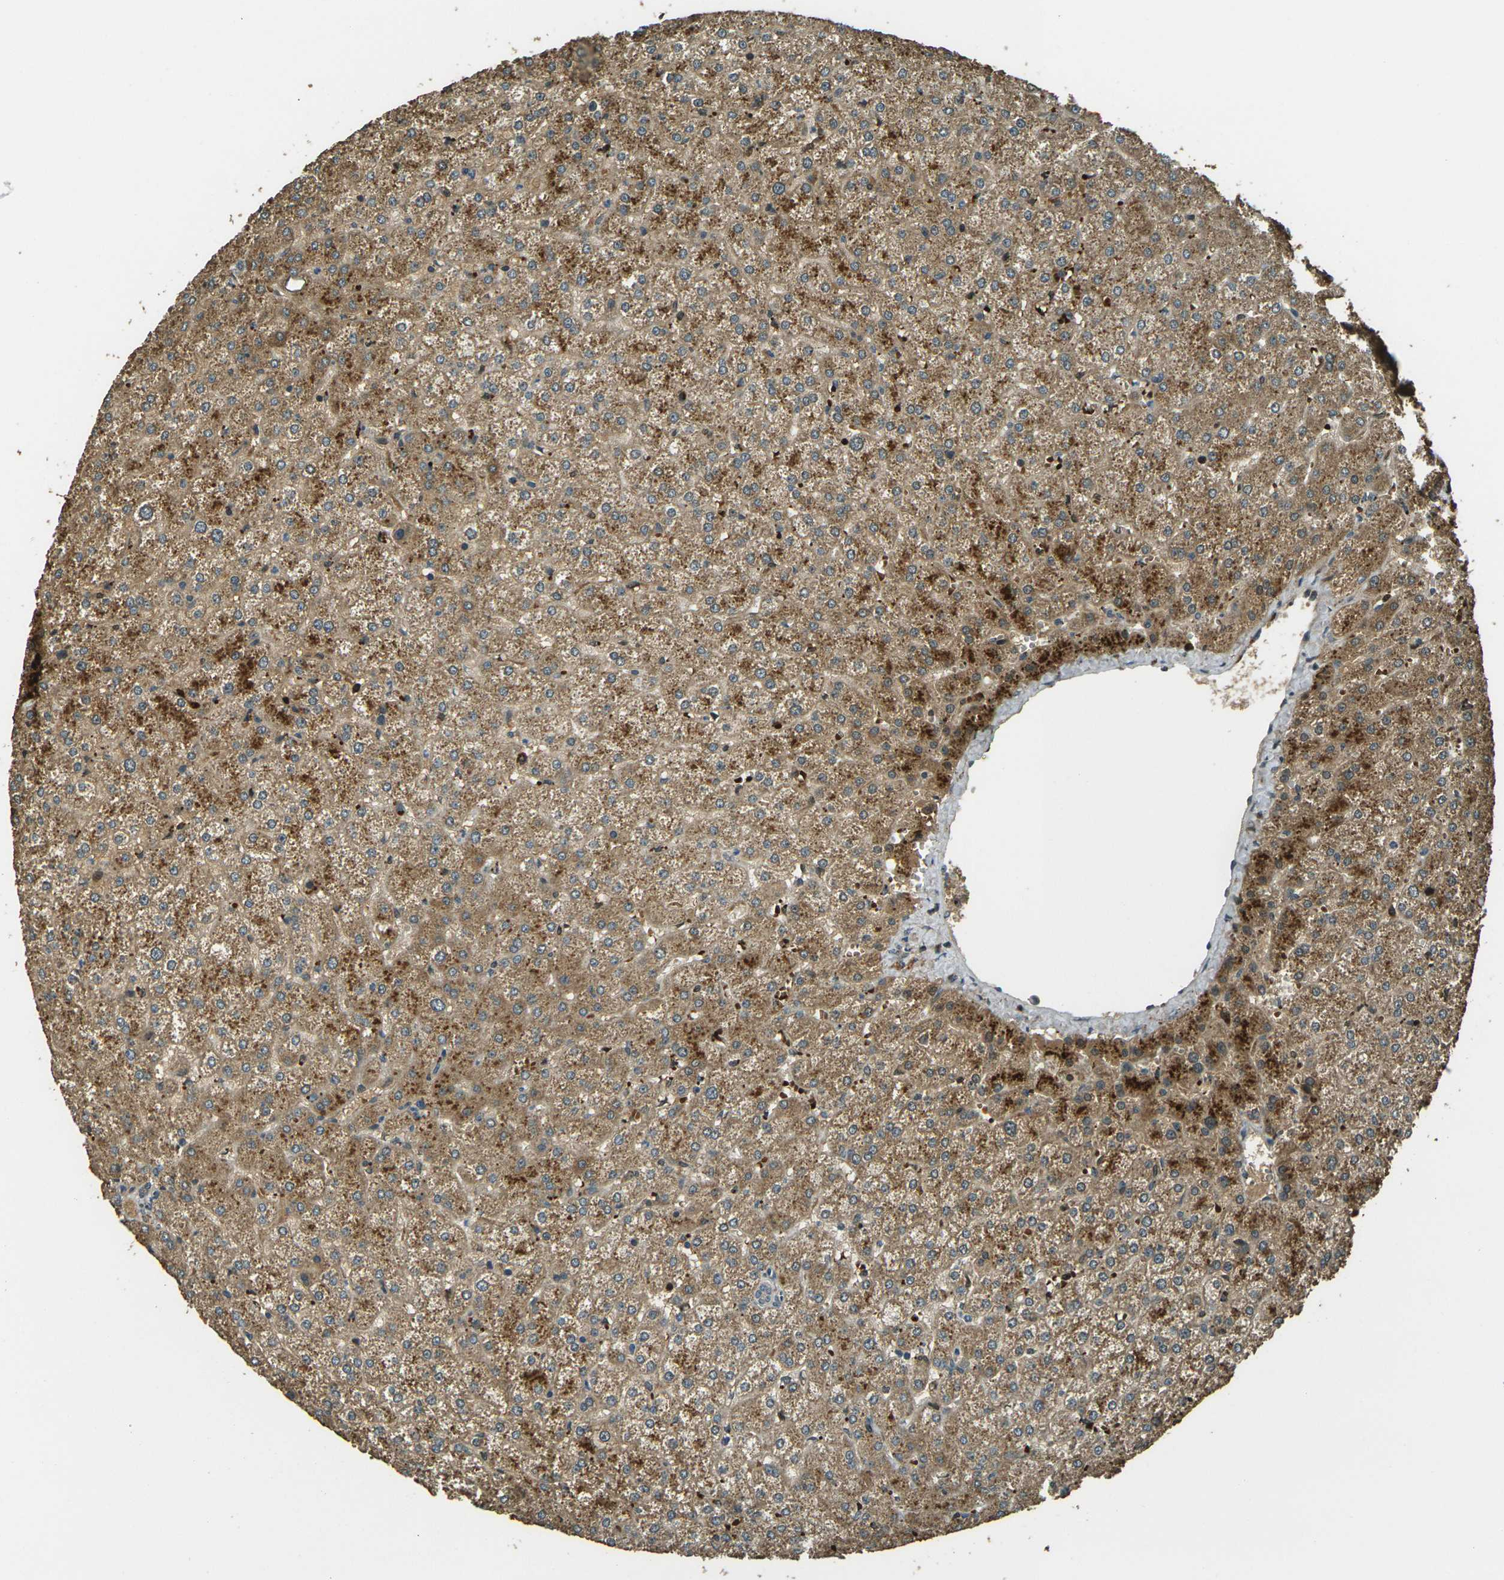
{"staining": {"intensity": "moderate", "quantity": ">75%", "location": "cytoplasmic/membranous"}, "tissue": "liver", "cell_type": "Hepatocytes", "image_type": "normal", "snomed": [{"axis": "morphology", "description": "Normal tissue, NOS"}, {"axis": "topography", "description": "Liver"}], "caption": "Human liver stained with a brown dye displays moderate cytoplasmic/membranous positive expression in approximately >75% of hepatocytes.", "gene": "TOR1A", "patient": {"sex": "female", "age": 32}}